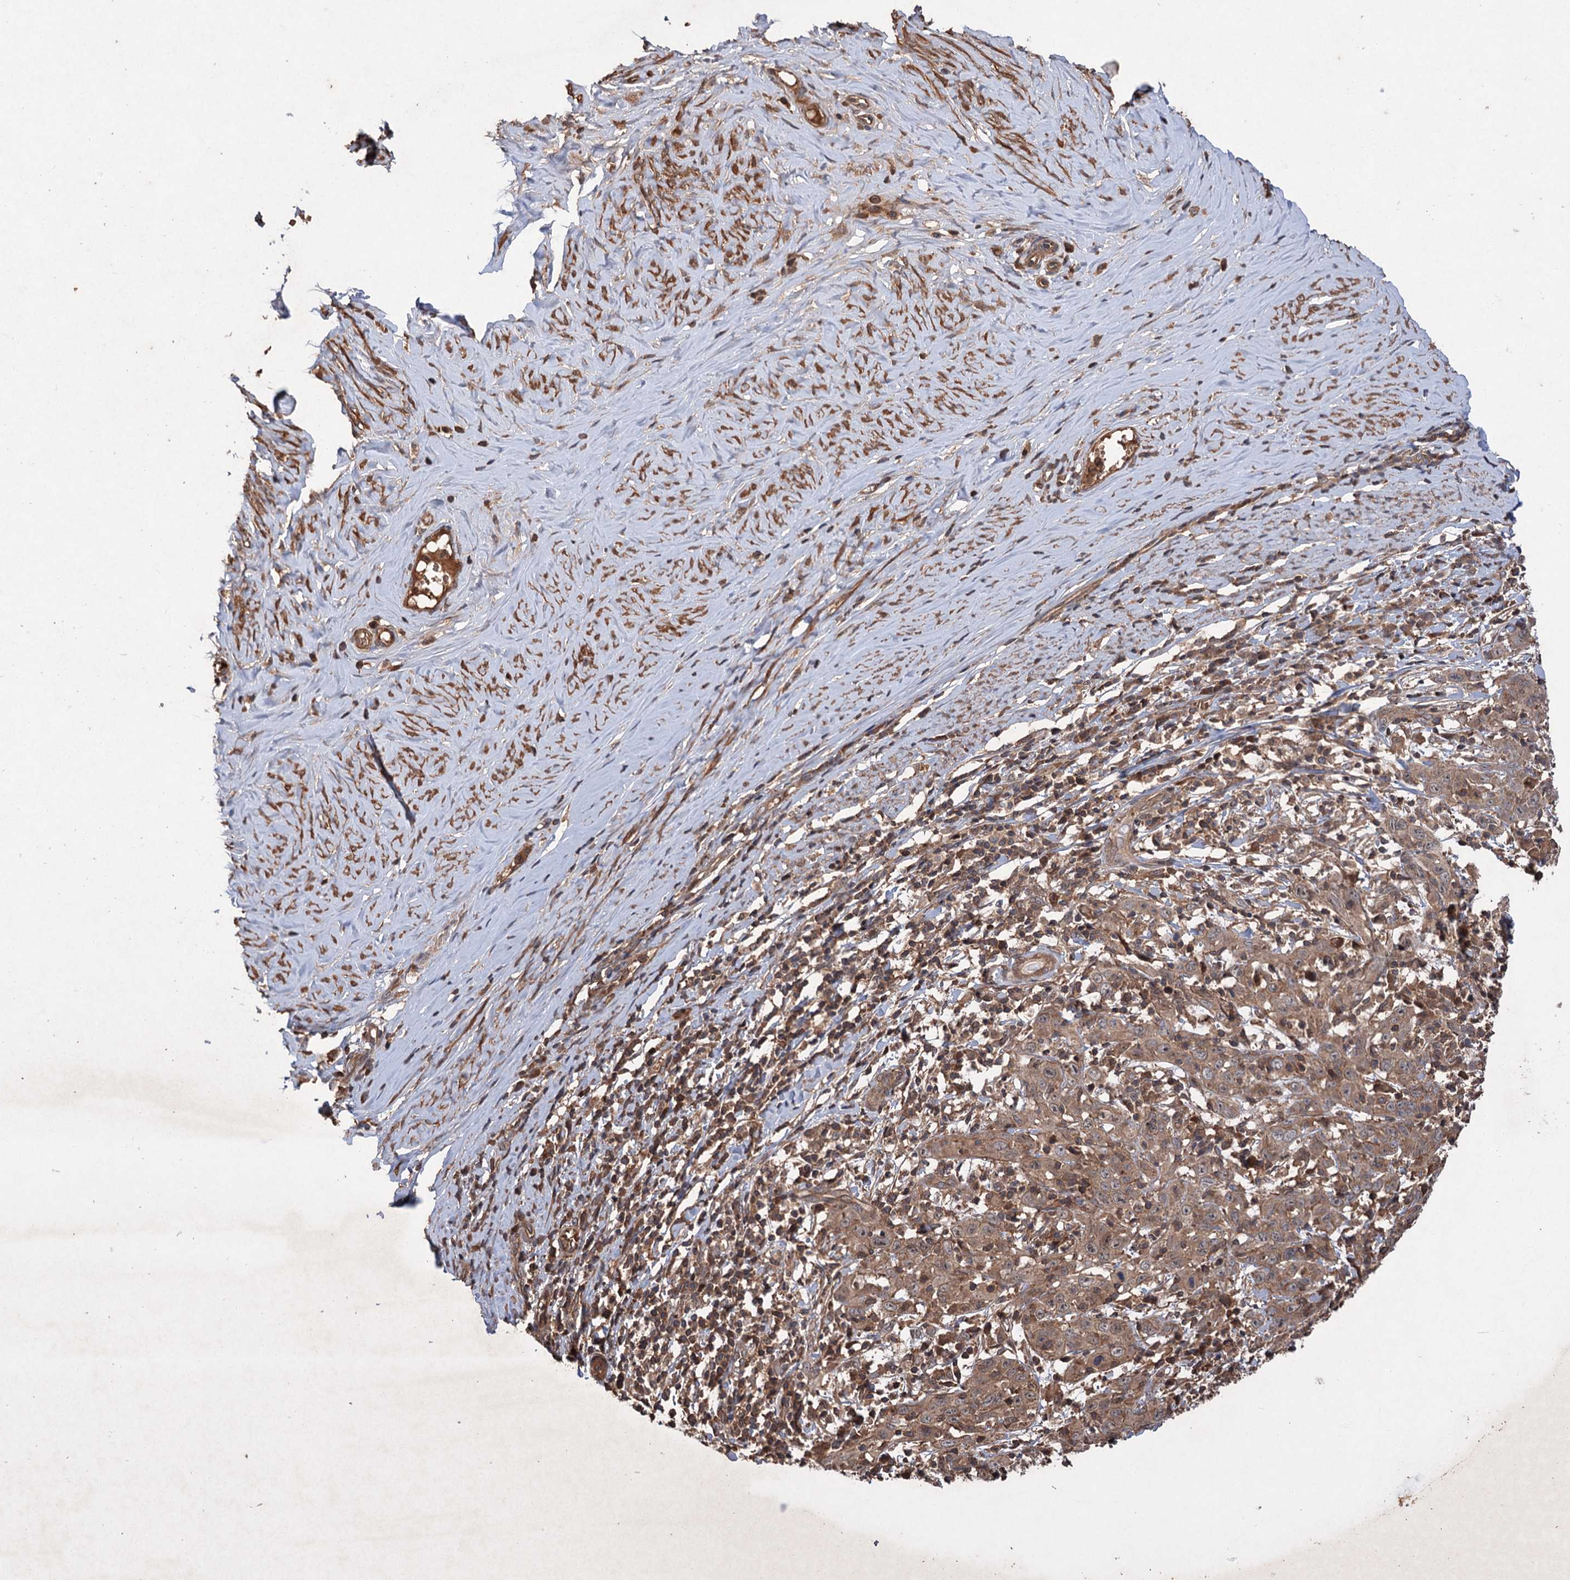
{"staining": {"intensity": "moderate", "quantity": ">75%", "location": "cytoplasmic/membranous"}, "tissue": "cervical cancer", "cell_type": "Tumor cells", "image_type": "cancer", "snomed": [{"axis": "morphology", "description": "Squamous cell carcinoma, NOS"}, {"axis": "topography", "description": "Cervix"}], "caption": "Tumor cells exhibit moderate cytoplasmic/membranous staining in about >75% of cells in cervical squamous cell carcinoma.", "gene": "ADK", "patient": {"sex": "female", "age": 46}}